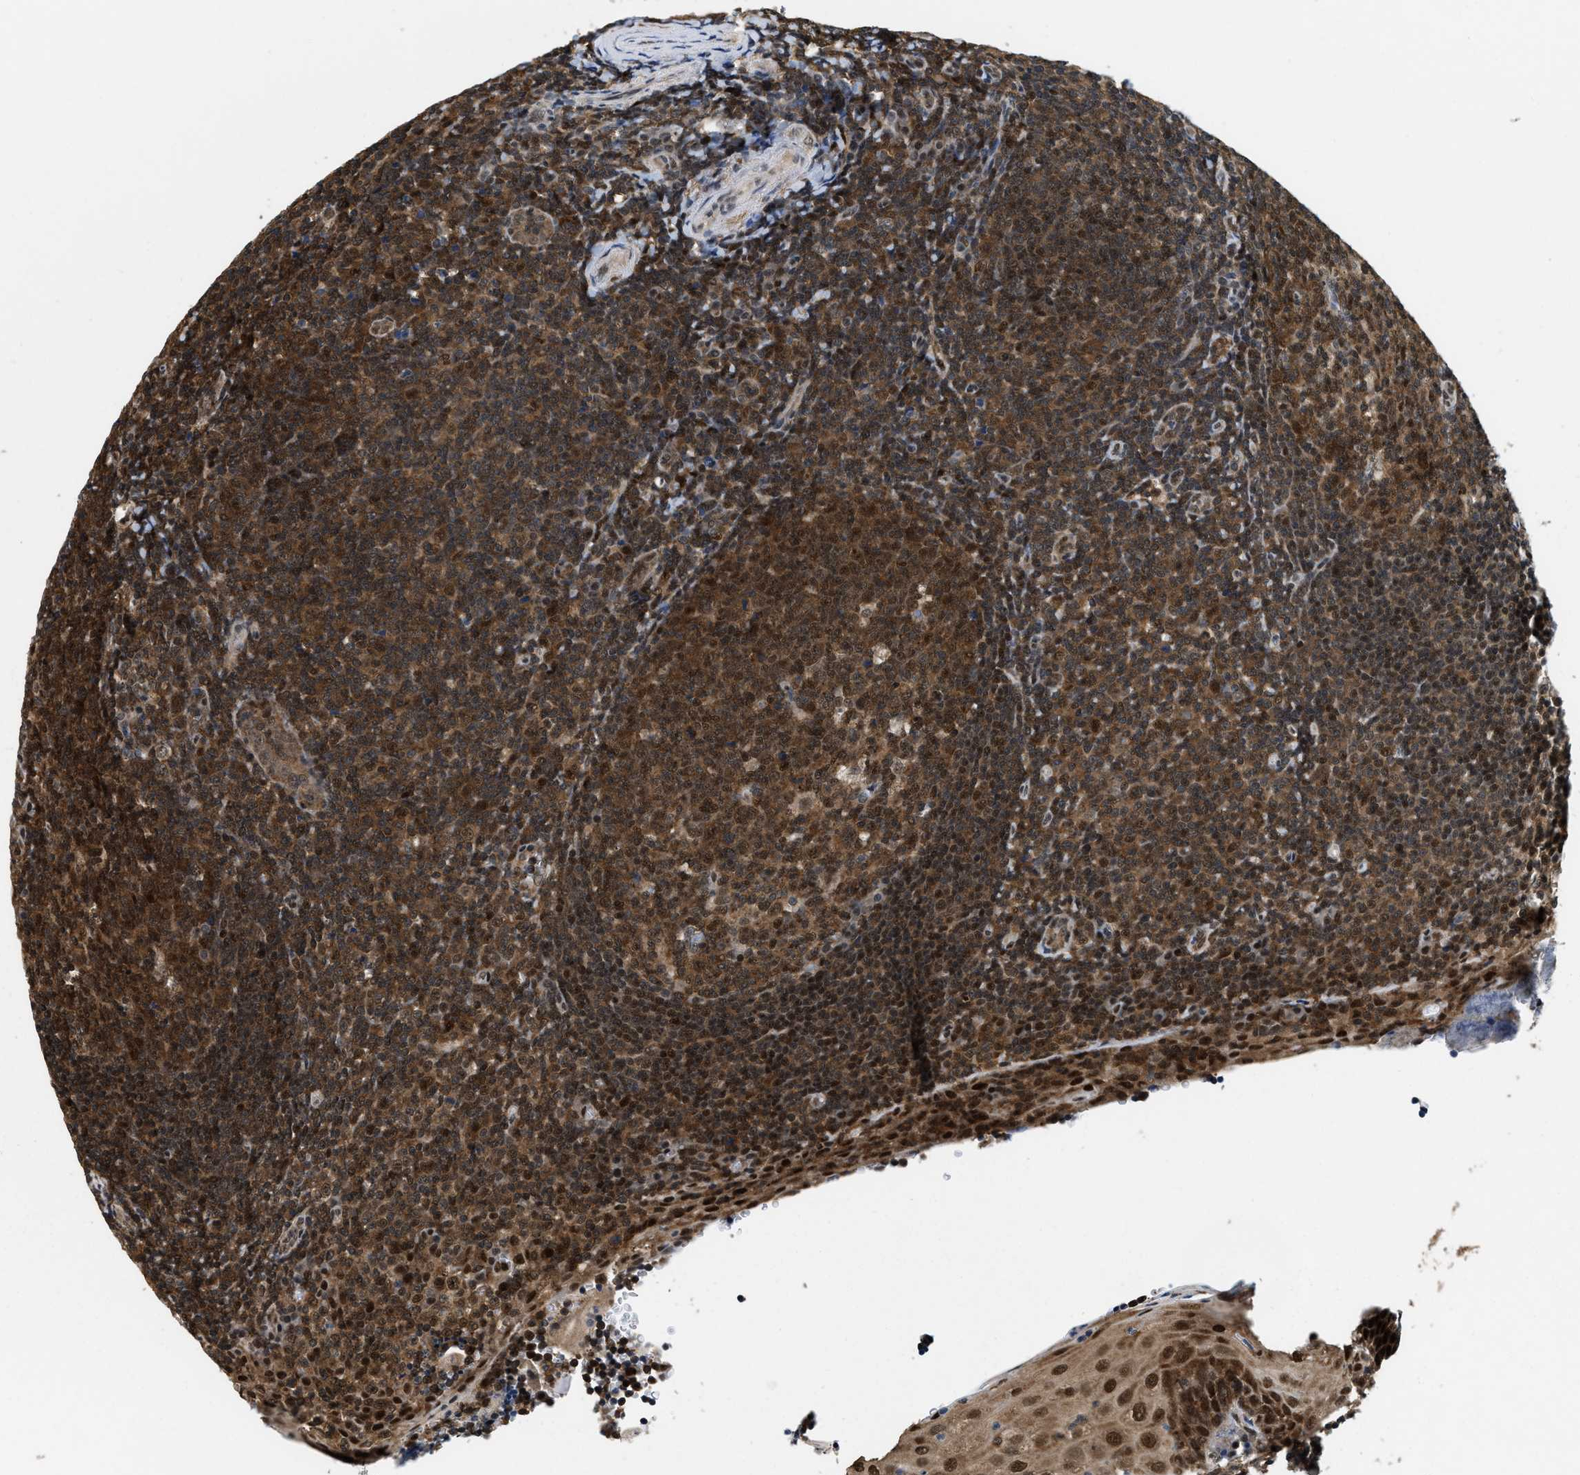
{"staining": {"intensity": "strong", "quantity": ">75%", "location": "cytoplasmic/membranous,nuclear"}, "tissue": "tonsil", "cell_type": "Germinal center cells", "image_type": "normal", "snomed": [{"axis": "morphology", "description": "Normal tissue, NOS"}, {"axis": "topography", "description": "Tonsil"}], "caption": "Protein staining of benign tonsil shows strong cytoplasmic/membranous,nuclear staining in approximately >75% of germinal center cells. The staining was performed using DAB, with brown indicating positive protein expression. Nuclei are stained blue with hematoxylin.", "gene": "ATF7IP", "patient": {"sex": "male", "age": 37}}